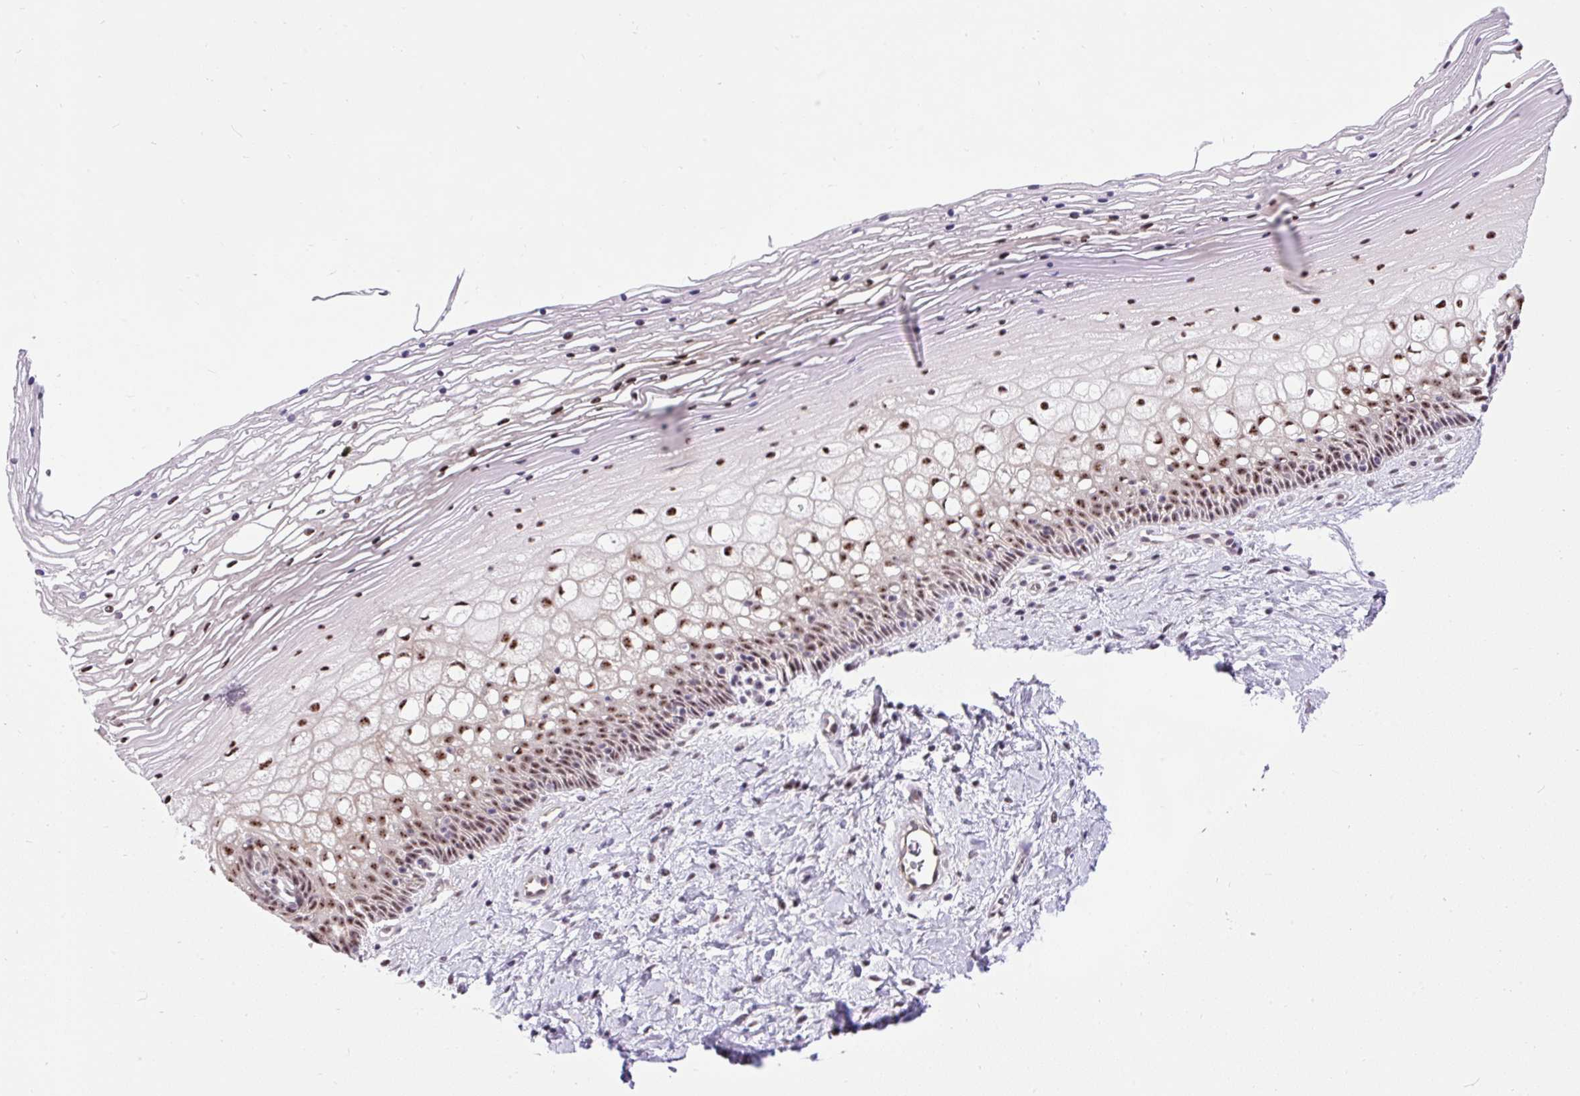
{"staining": {"intensity": "moderate", "quantity": "25%-75%", "location": "nuclear"}, "tissue": "cervix", "cell_type": "Glandular cells", "image_type": "normal", "snomed": [{"axis": "morphology", "description": "Normal tissue, NOS"}, {"axis": "topography", "description": "Cervix"}], "caption": "Cervix stained for a protein (brown) shows moderate nuclear positive positivity in about 25%-75% of glandular cells.", "gene": "SMC5", "patient": {"sex": "female", "age": 36}}